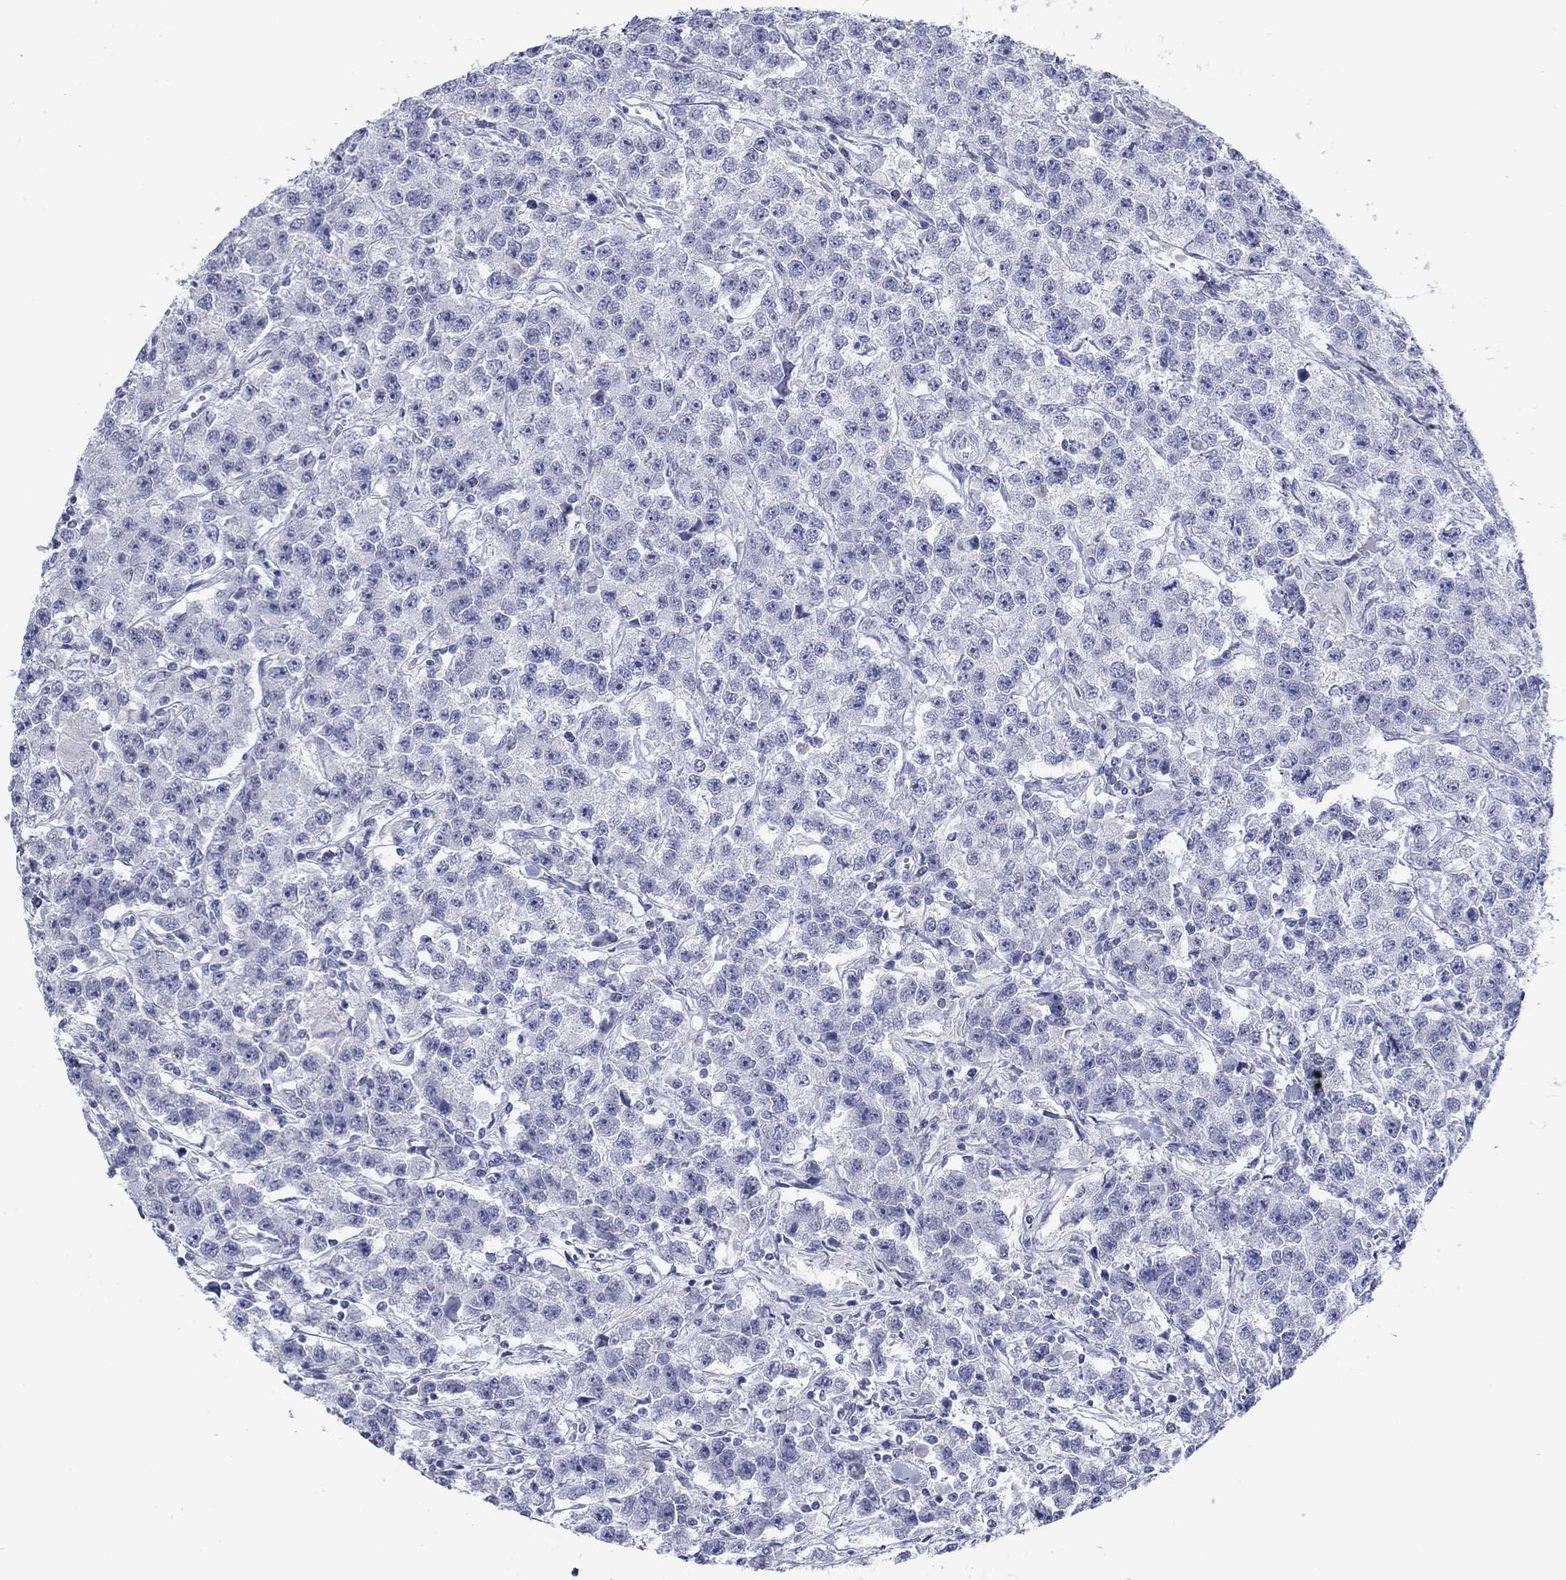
{"staining": {"intensity": "negative", "quantity": "none", "location": "none"}, "tissue": "testis cancer", "cell_type": "Tumor cells", "image_type": "cancer", "snomed": [{"axis": "morphology", "description": "Seminoma, NOS"}, {"axis": "topography", "description": "Testis"}], "caption": "A micrograph of human seminoma (testis) is negative for staining in tumor cells.", "gene": "PDYN", "patient": {"sex": "male", "age": 59}}